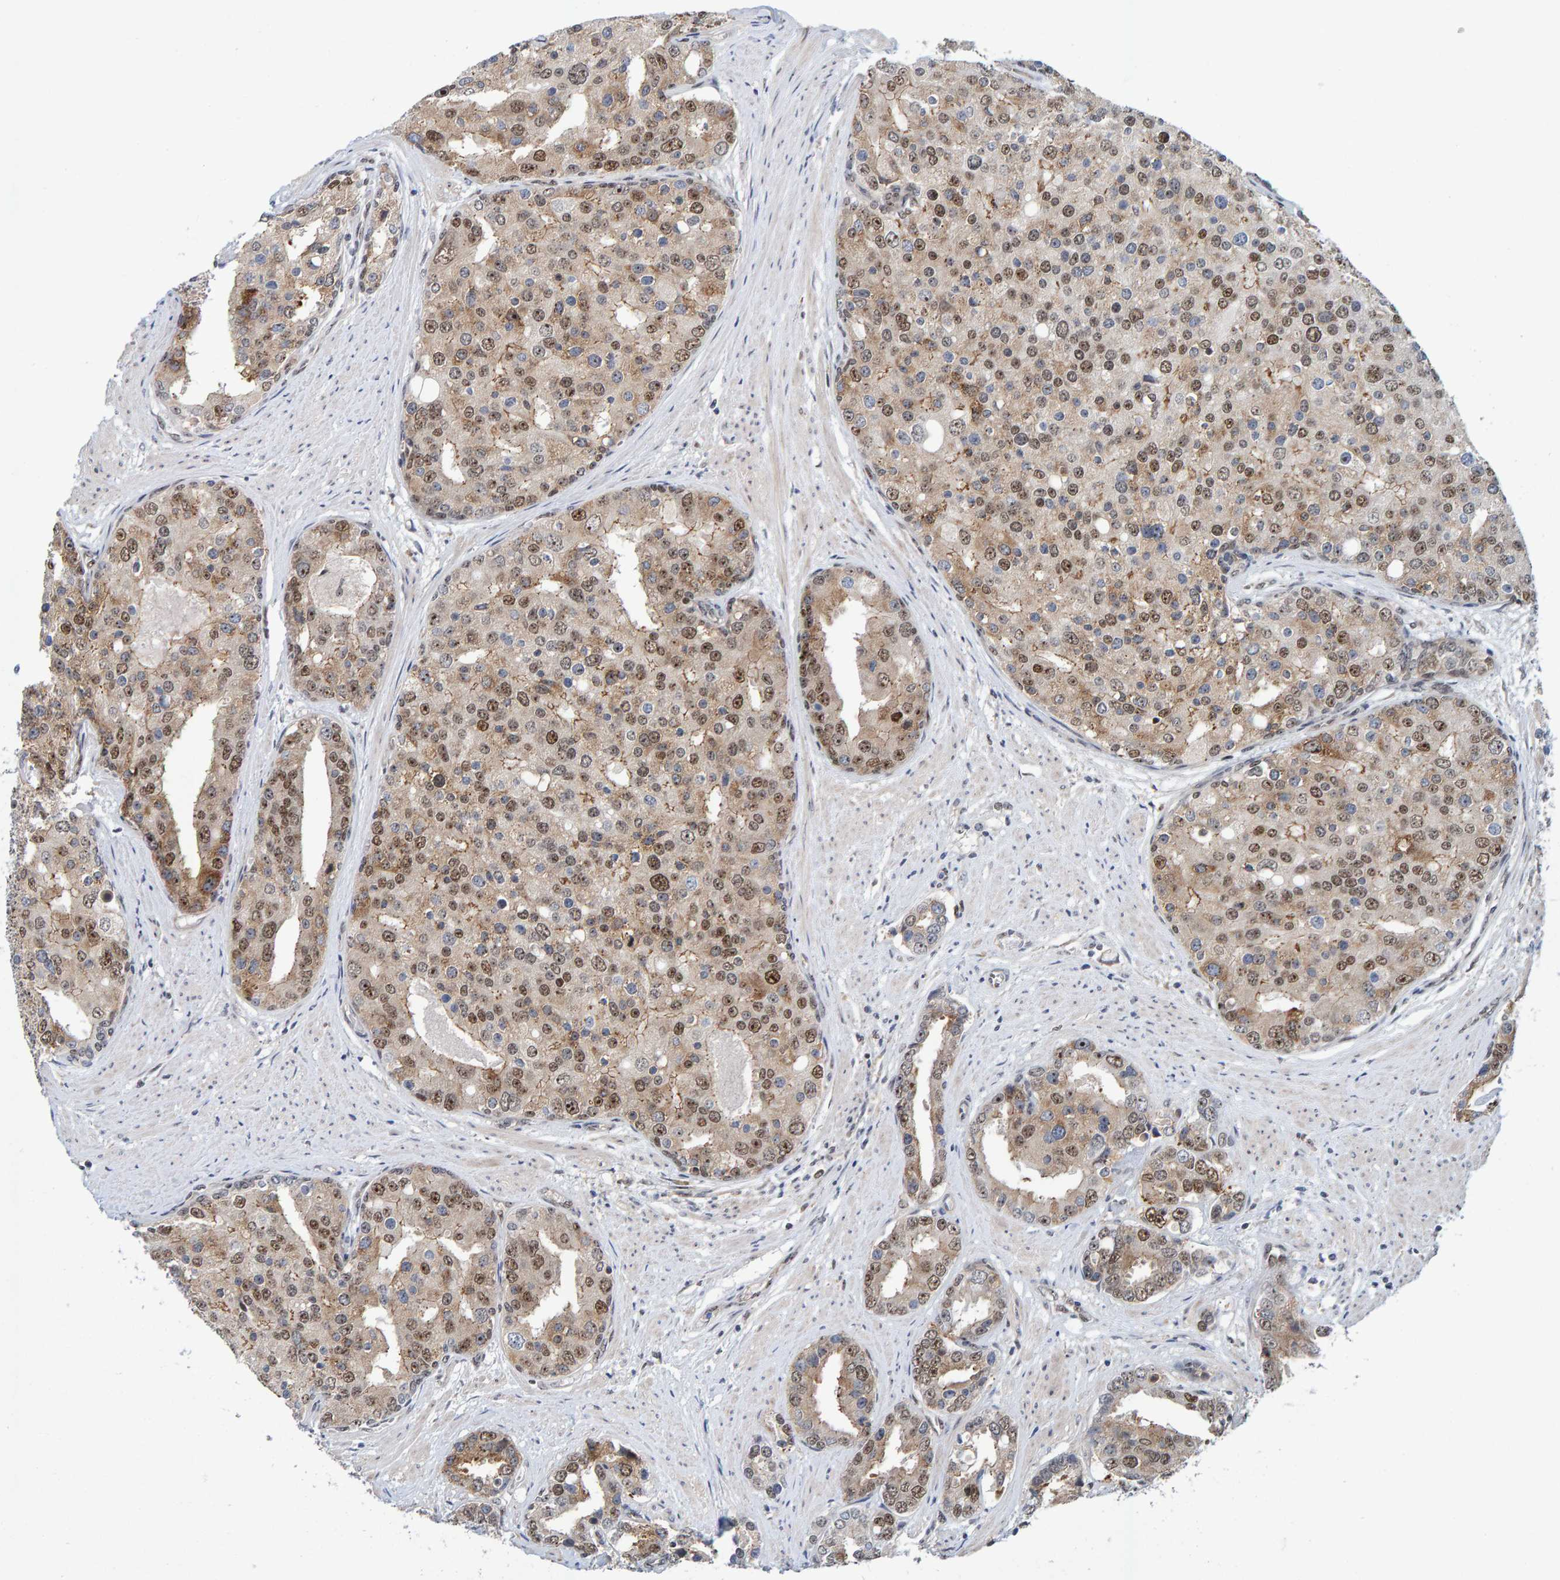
{"staining": {"intensity": "moderate", "quantity": ">75%", "location": "nuclear"}, "tissue": "prostate cancer", "cell_type": "Tumor cells", "image_type": "cancer", "snomed": [{"axis": "morphology", "description": "Adenocarcinoma, High grade"}, {"axis": "topography", "description": "Prostate"}], "caption": "This is an image of immunohistochemistry staining of prostate adenocarcinoma (high-grade), which shows moderate expression in the nuclear of tumor cells.", "gene": "POLR1E", "patient": {"sex": "male", "age": 50}}